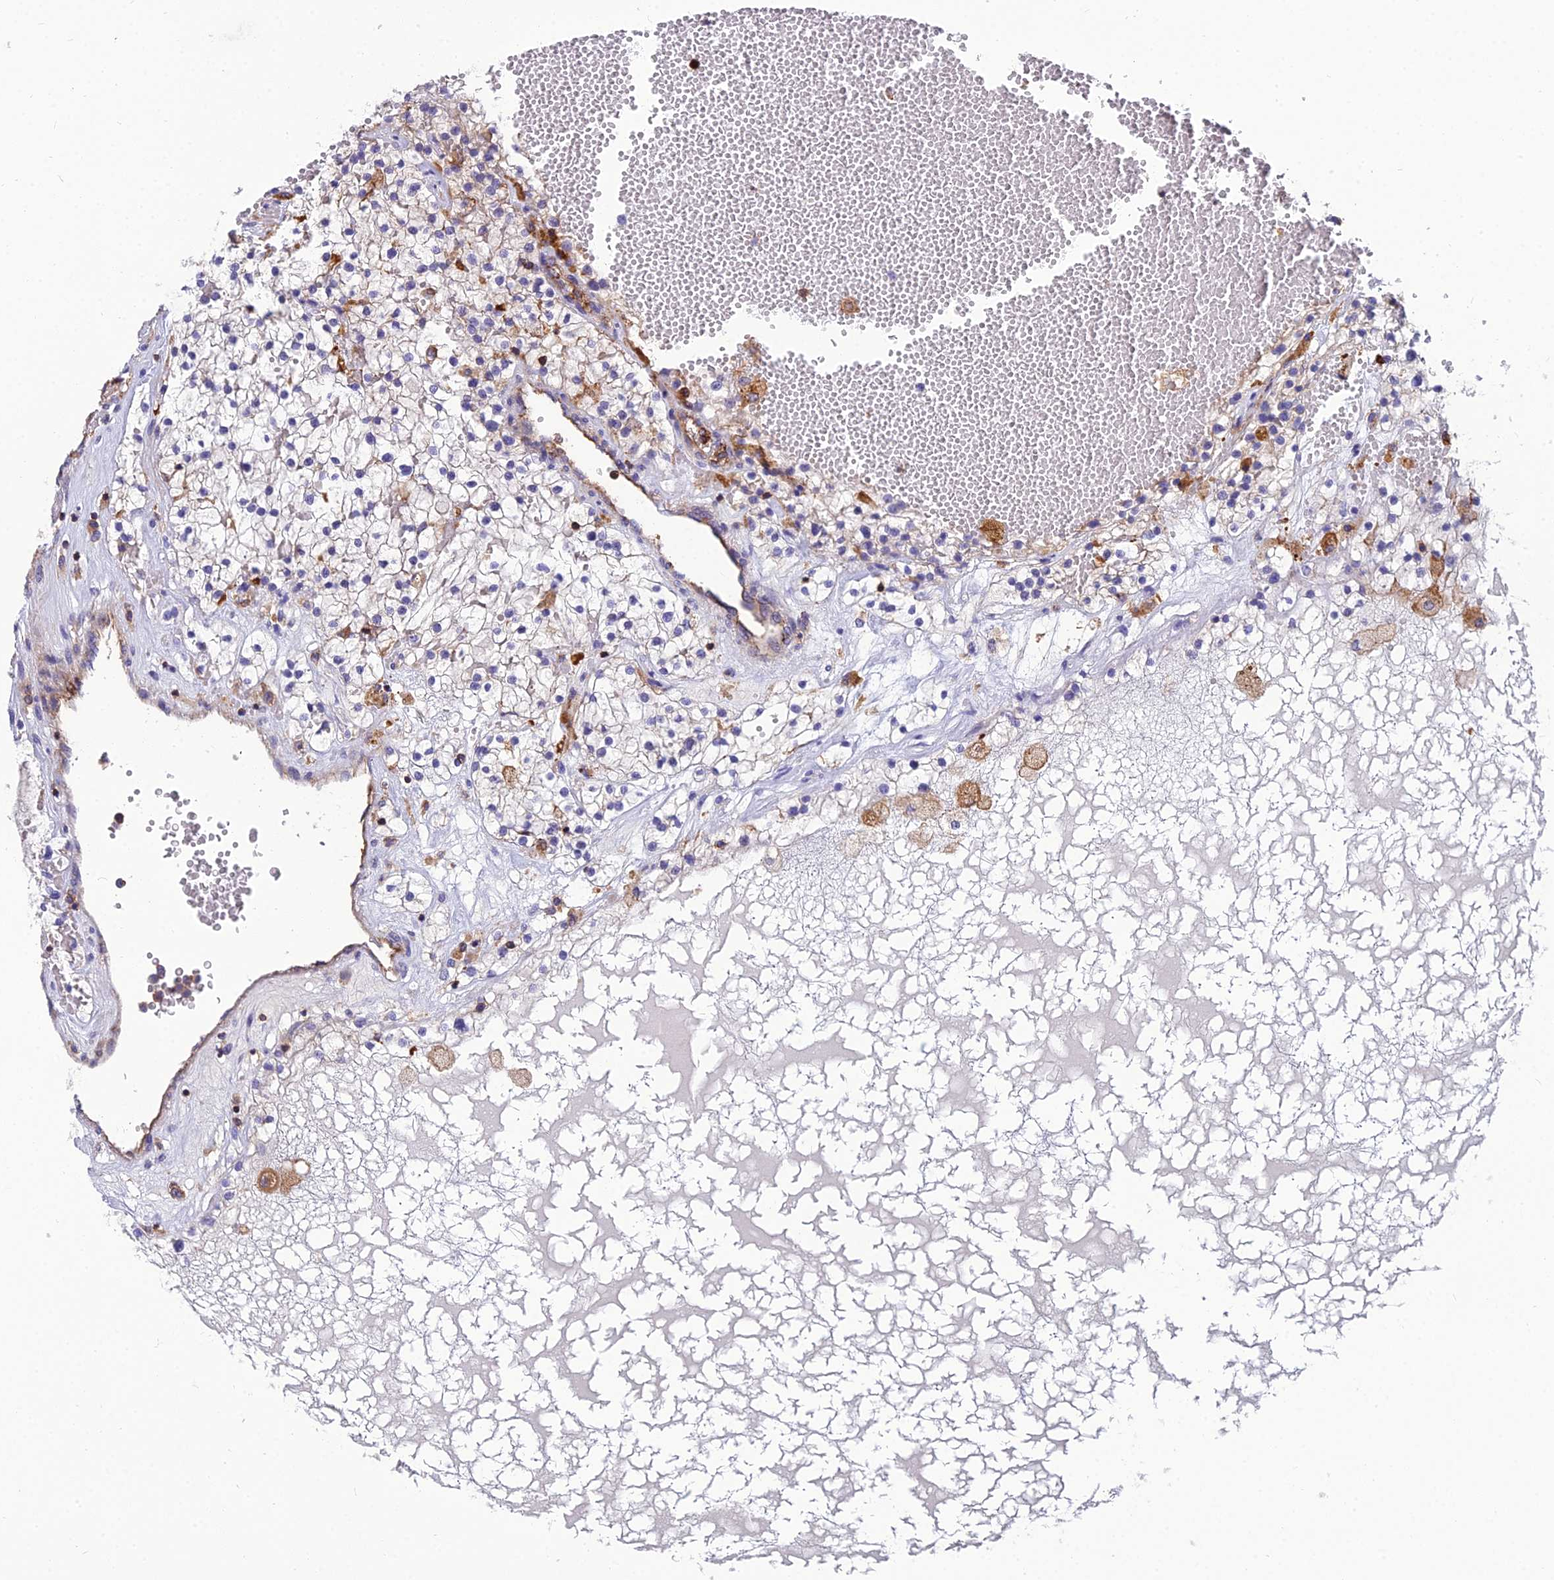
{"staining": {"intensity": "negative", "quantity": "none", "location": "none"}, "tissue": "renal cancer", "cell_type": "Tumor cells", "image_type": "cancer", "snomed": [{"axis": "morphology", "description": "Normal tissue, NOS"}, {"axis": "morphology", "description": "Adenocarcinoma, NOS"}, {"axis": "topography", "description": "Kidney"}], "caption": "The immunohistochemistry image has no significant expression in tumor cells of renal cancer (adenocarcinoma) tissue. (Stains: DAB immunohistochemistry (IHC) with hematoxylin counter stain, Microscopy: brightfield microscopy at high magnification).", "gene": "PPP1R18", "patient": {"sex": "male", "age": 68}}